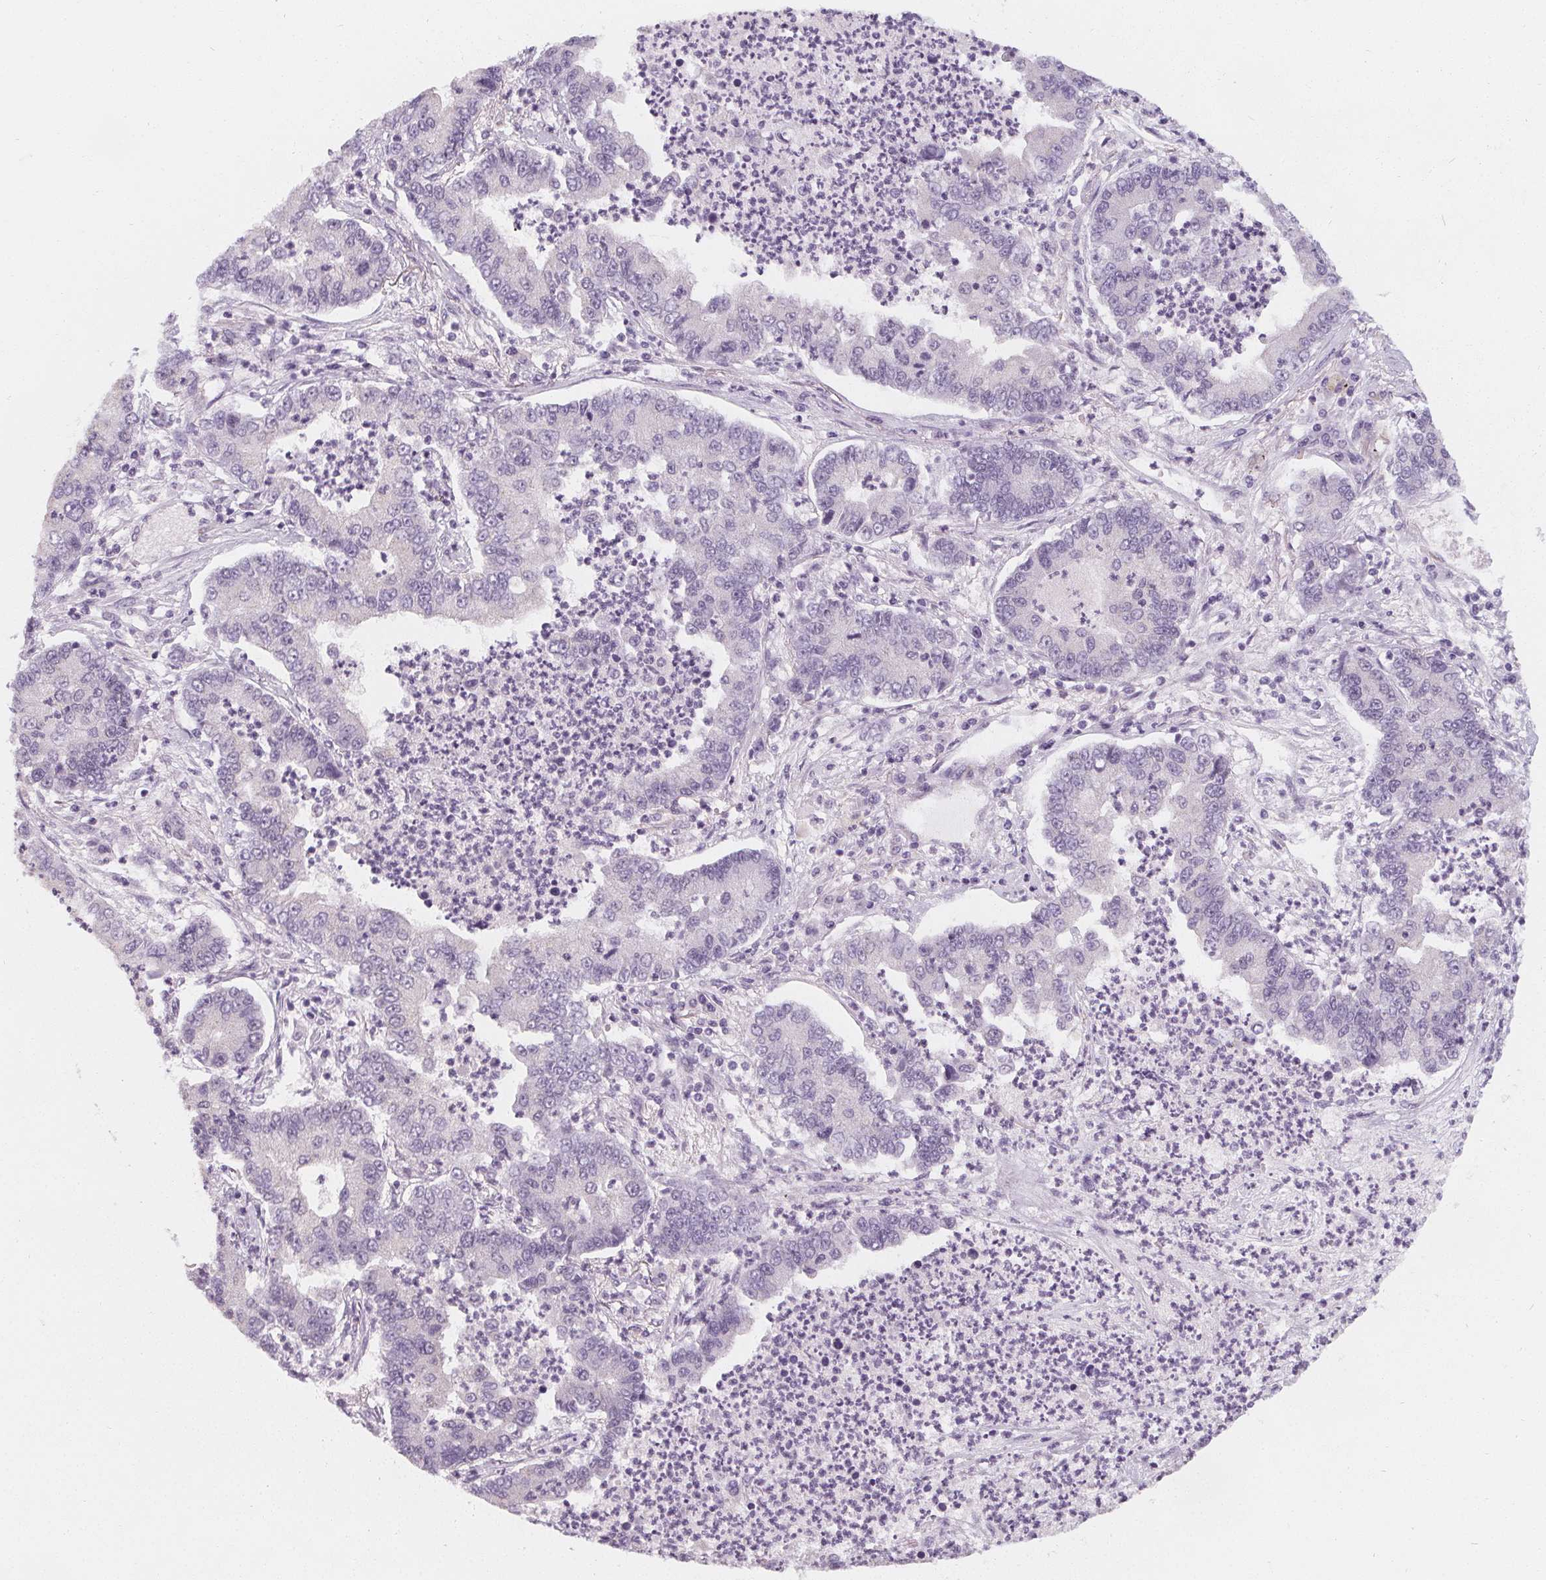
{"staining": {"intensity": "negative", "quantity": "none", "location": "none"}, "tissue": "lung cancer", "cell_type": "Tumor cells", "image_type": "cancer", "snomed": [{"axis": "morphology", "description": "Adenocarcinoma, NOS"}, {"axis": "topography", "description": "Lung"}], "caption": "Immunohistochemistry of human adenocarcinoma (lung) reveals no staining in tumor cells.", "gene": "DBX2", "patient": {"sex": "female", "age": 57}}